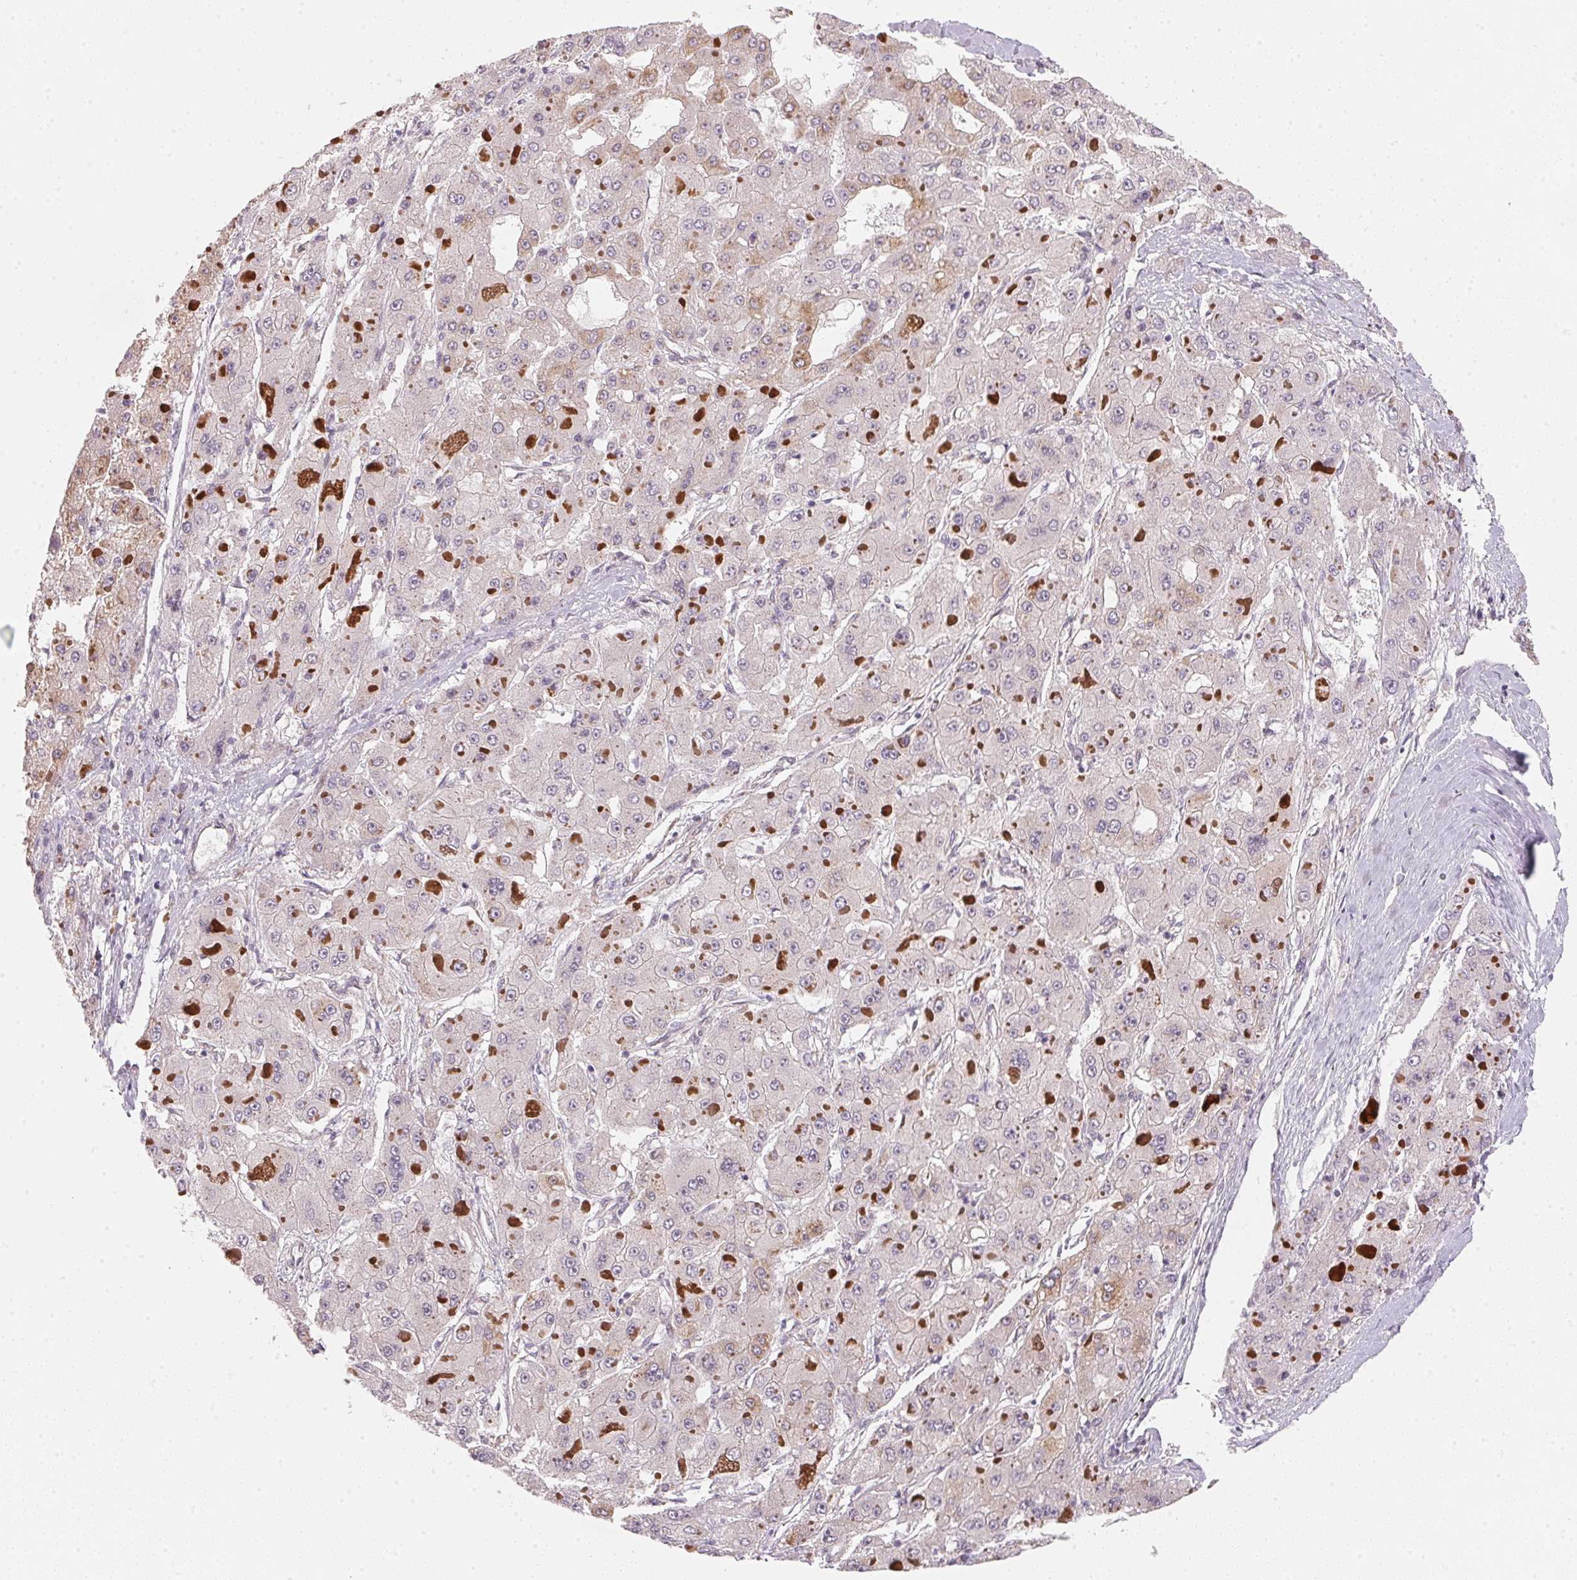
{"staining": {"intensity": "negative", "quantity": "none", "location": "none"}, "tissue": "liver cancer", "cell_type": "Tumor cells", "image_type": "cancer", "snomed": [{"axis": "morphology", "description": "Carcinoma, Hepatocellular, NOS"}, {"axis": "topography", "description": "Liver"}], "caption": "There is no significant positivity in tumor cells of hepatocellular carcinoma (liver).", "gene": "EI24", "patient": {"sex": "female", "age": 73}}